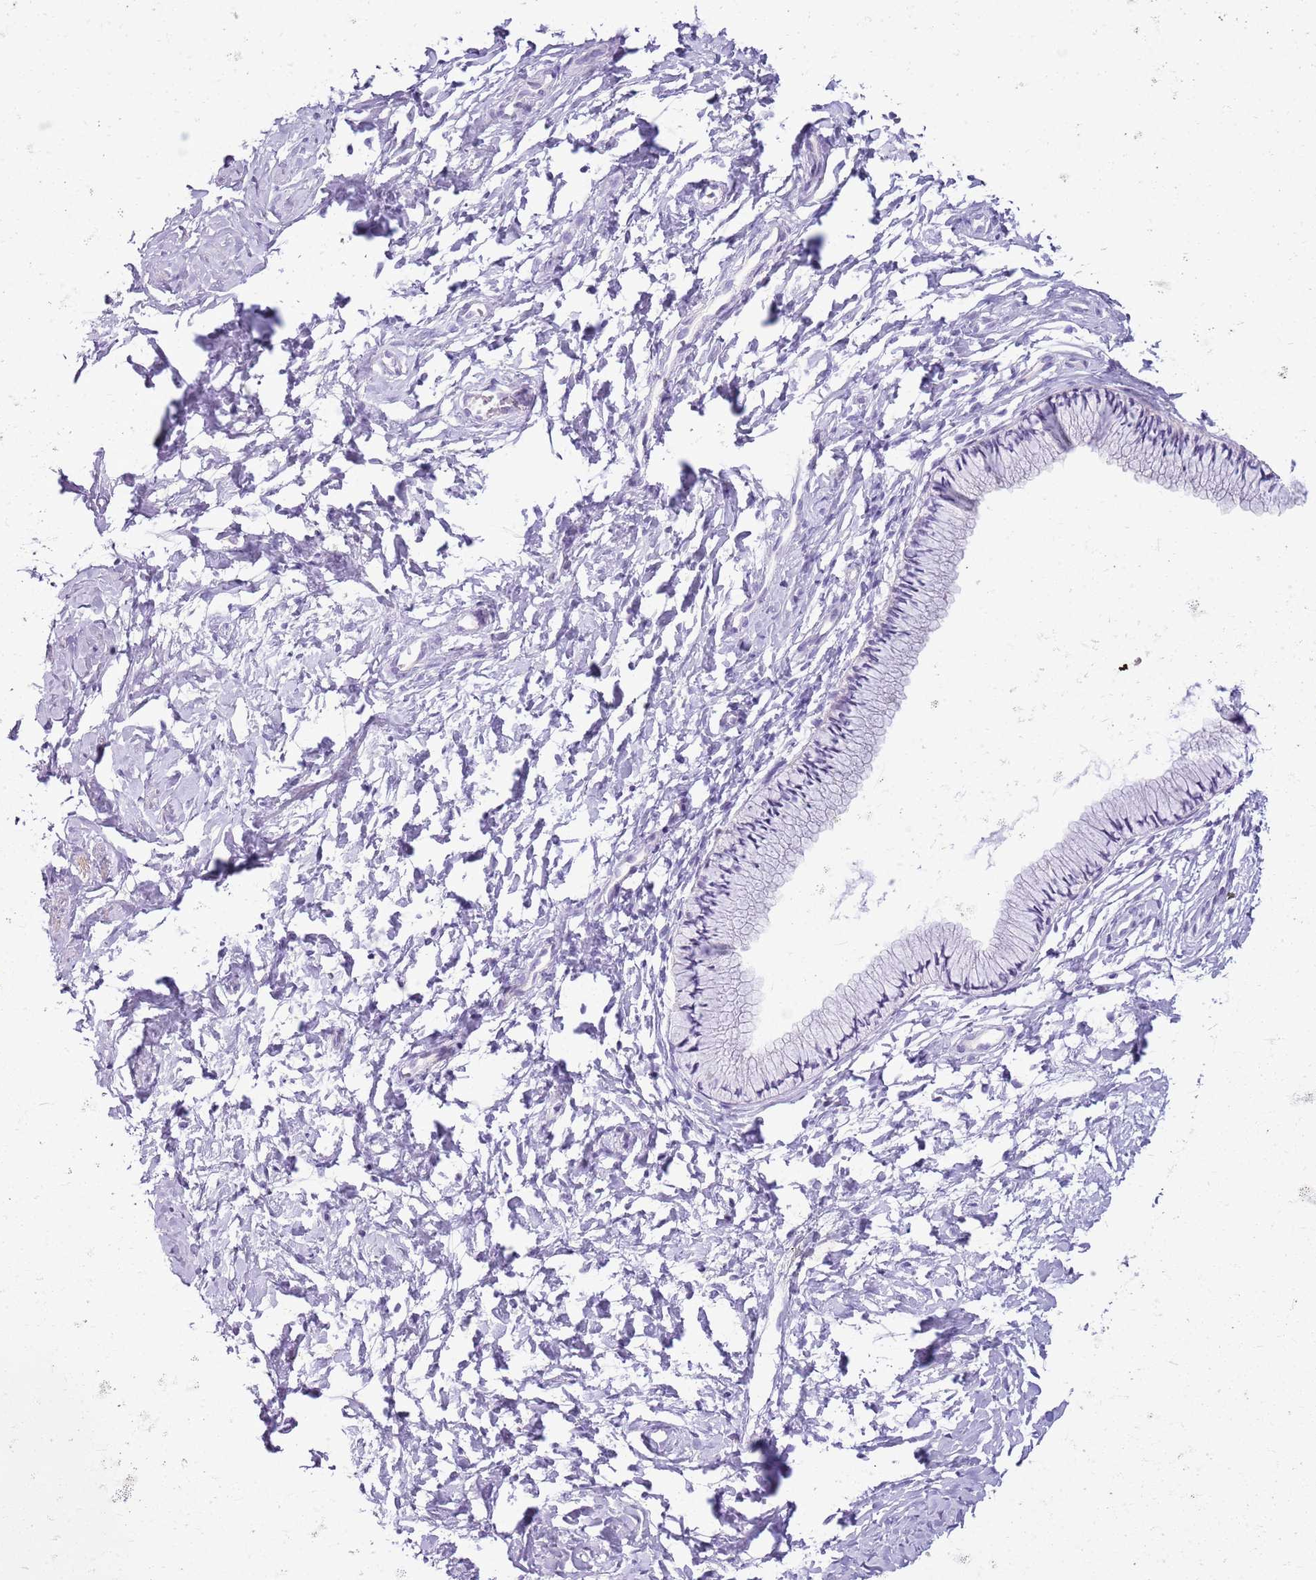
{"staining": {"intensity": "negative", "quantity": "none", "location": "none"}, "tissue": "cervix", "cell_type": "Glandular cells", "image_type": "normal", "snomed": [{"axis": "morphology", "description": "Normal tissue, NOS"}, {"axis": "topography", "description": "Cervix"}], "caption": "This is a histopathology image of immunohistochemistry (IHC) staining of unremarkable cervix, which shows no staining in glandular cells. (Brightfield microscopy of DAB (3,3'-diaminobenzidine) immunohistochemistry at high magnification).", "gene": "CNPPD1", "patient": {"sex": "female", "age": 33}}